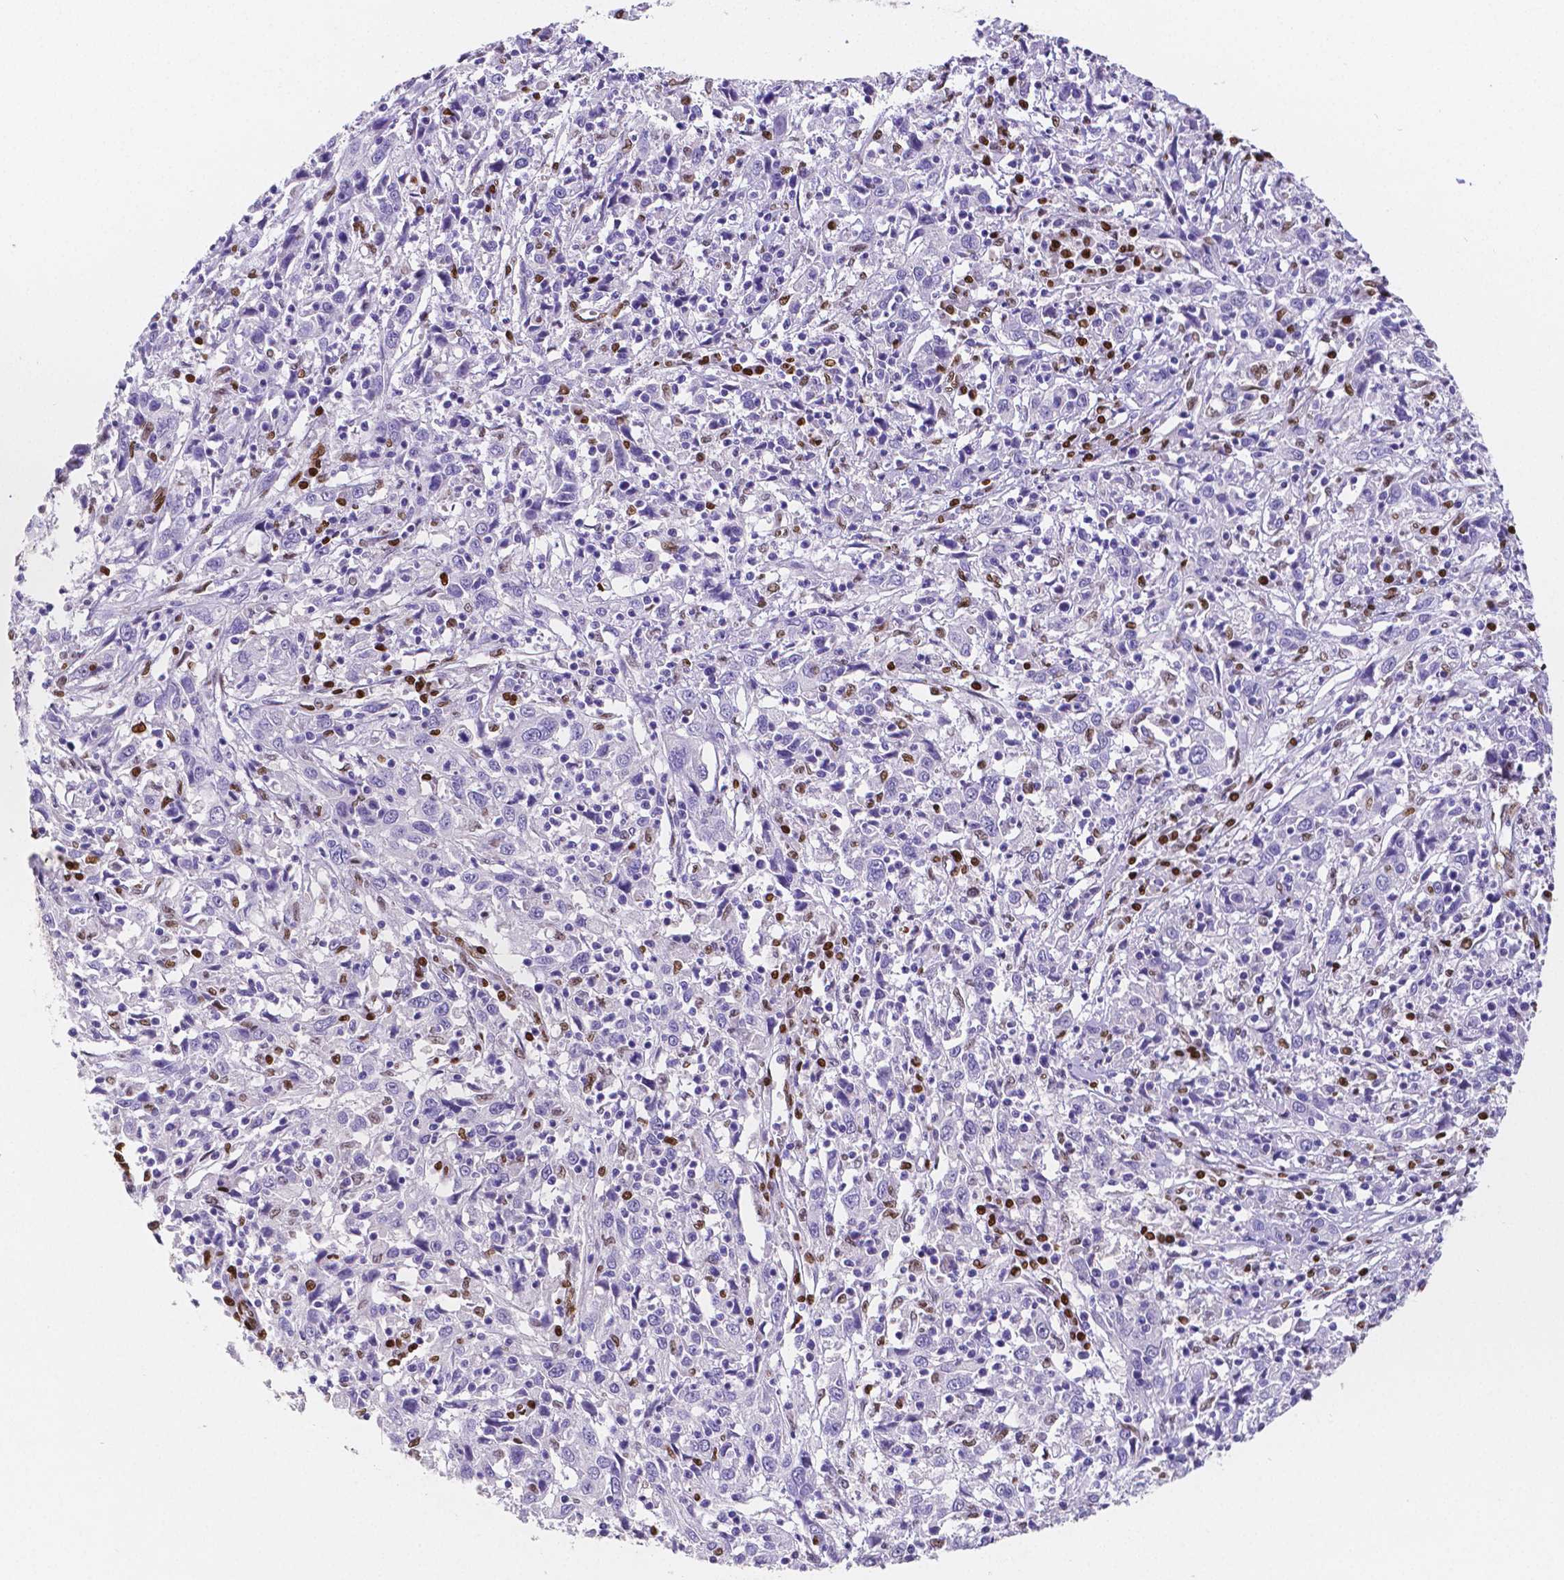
{"staining": {"intensity": "negative", "quantity": "none", "location": "none"}, "tissue": "cervical cancer", "cell_type": "Tumor cells", "image_type": "cancer", "snomed": [{"axis": "morphology", "description": "Squamous cell carcinoma, NOS"}, {"axis": "topography", "description": "Cervix"}], "caption": "Squamous cell carcinoma (cervical) was stained to show a protein in brown. There is no significant expression in tumor cells.", "gene": "MEF2C", "patient": {"sex": "female", "age": 46}}